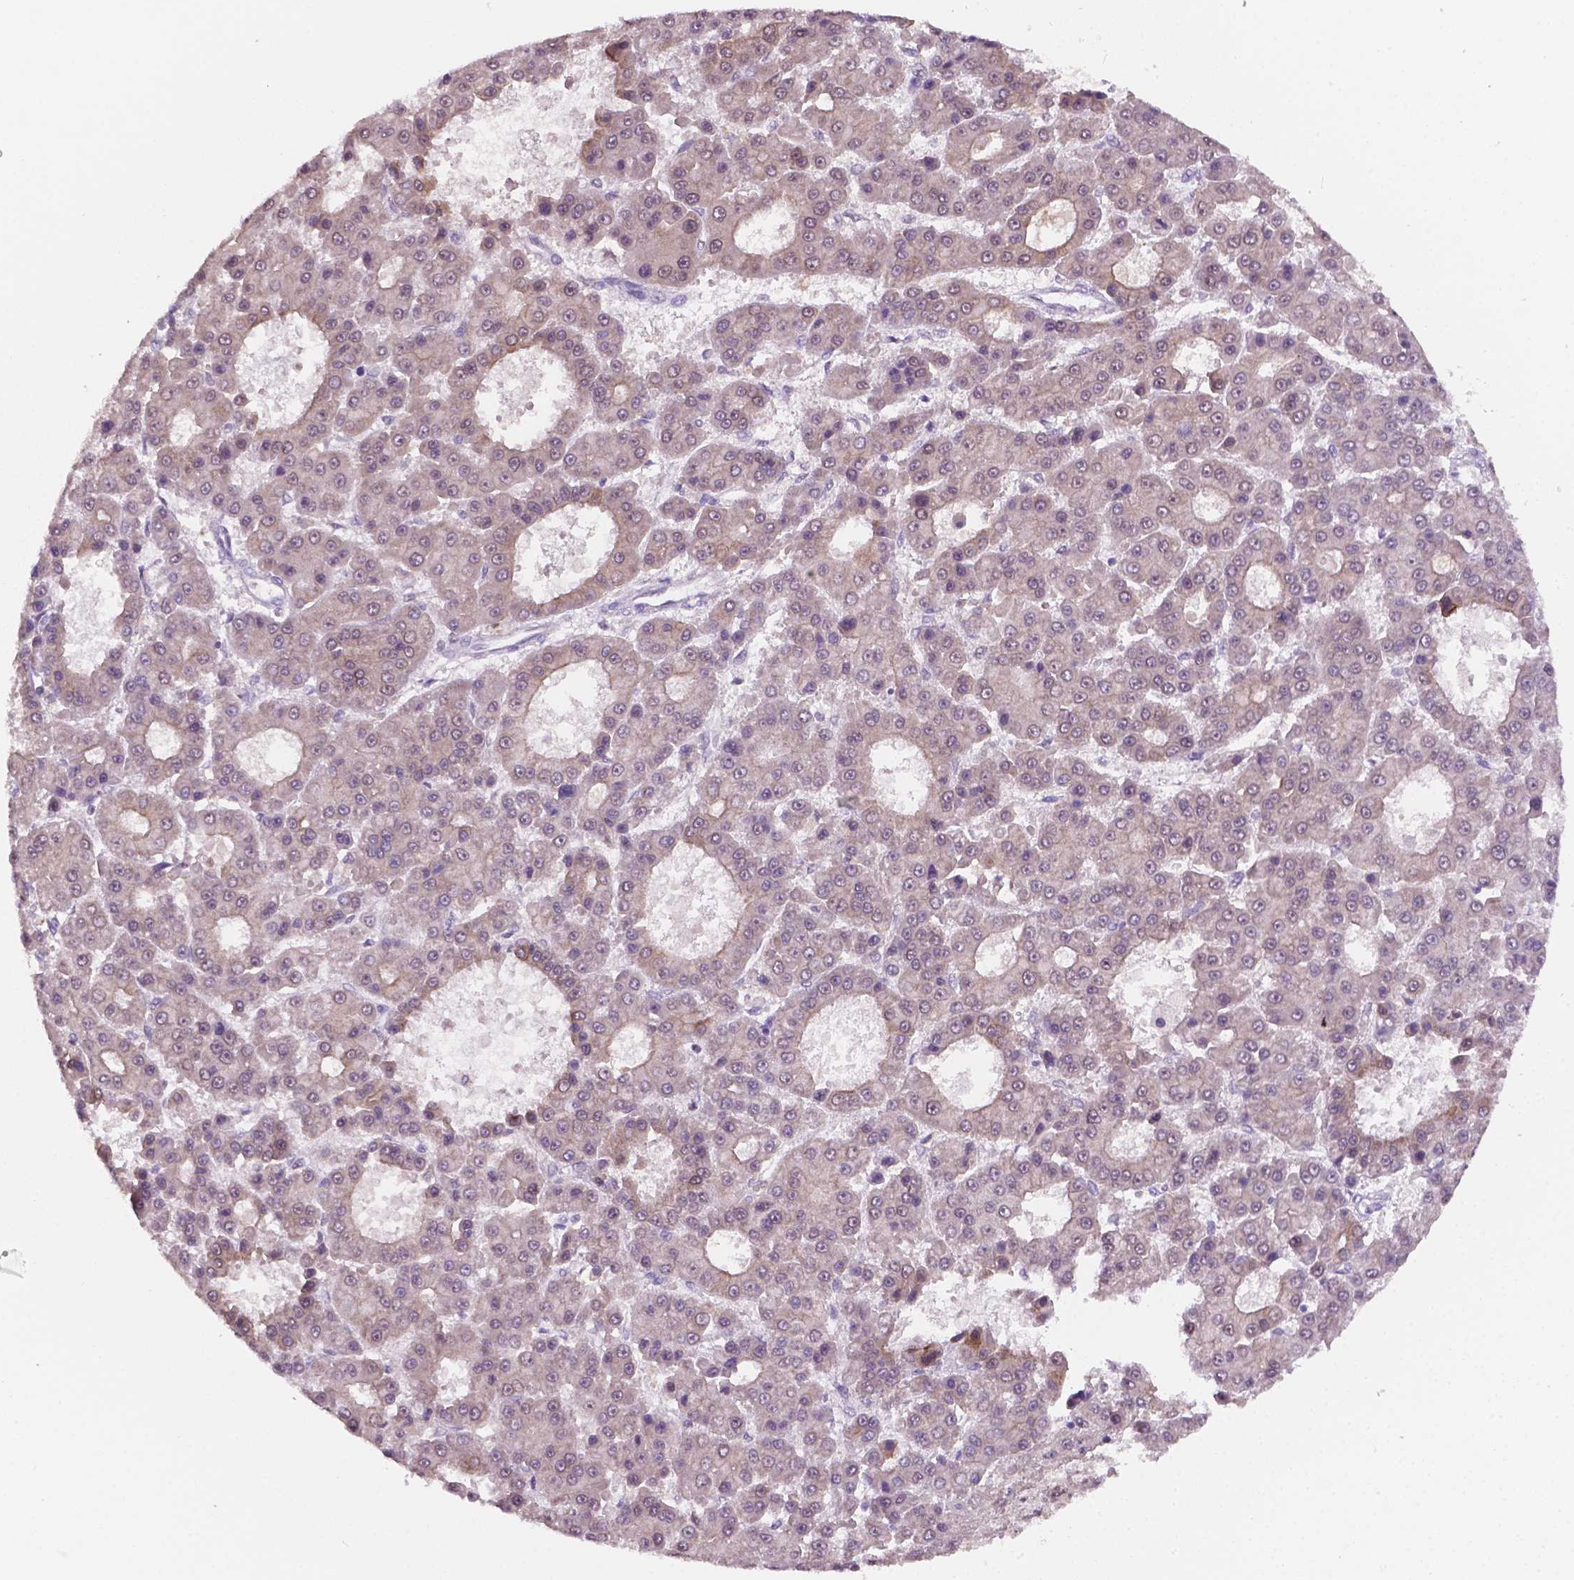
{"staining": {"intensity": "weak", "quantity": "25%-75%", "location": "cytoplasmic/membranous"}, "tissue": "liver cancer", "cell_type": "Tumor cells", "image_type": "cancer", "snomed": [{"axis": "morphology", "description": "Carcinoma, Hepatocellular, NOS"}, {"axis": "topography", "description": "Liver"}], "caption": "Immunohistochemistry of liver cancer exhibits low levels of weak cytoplasmic/membranous expression in about 25%-75% of tumor cells.", "gene": "SHLD3", "patient": {"sex": "male", "age": 70}}